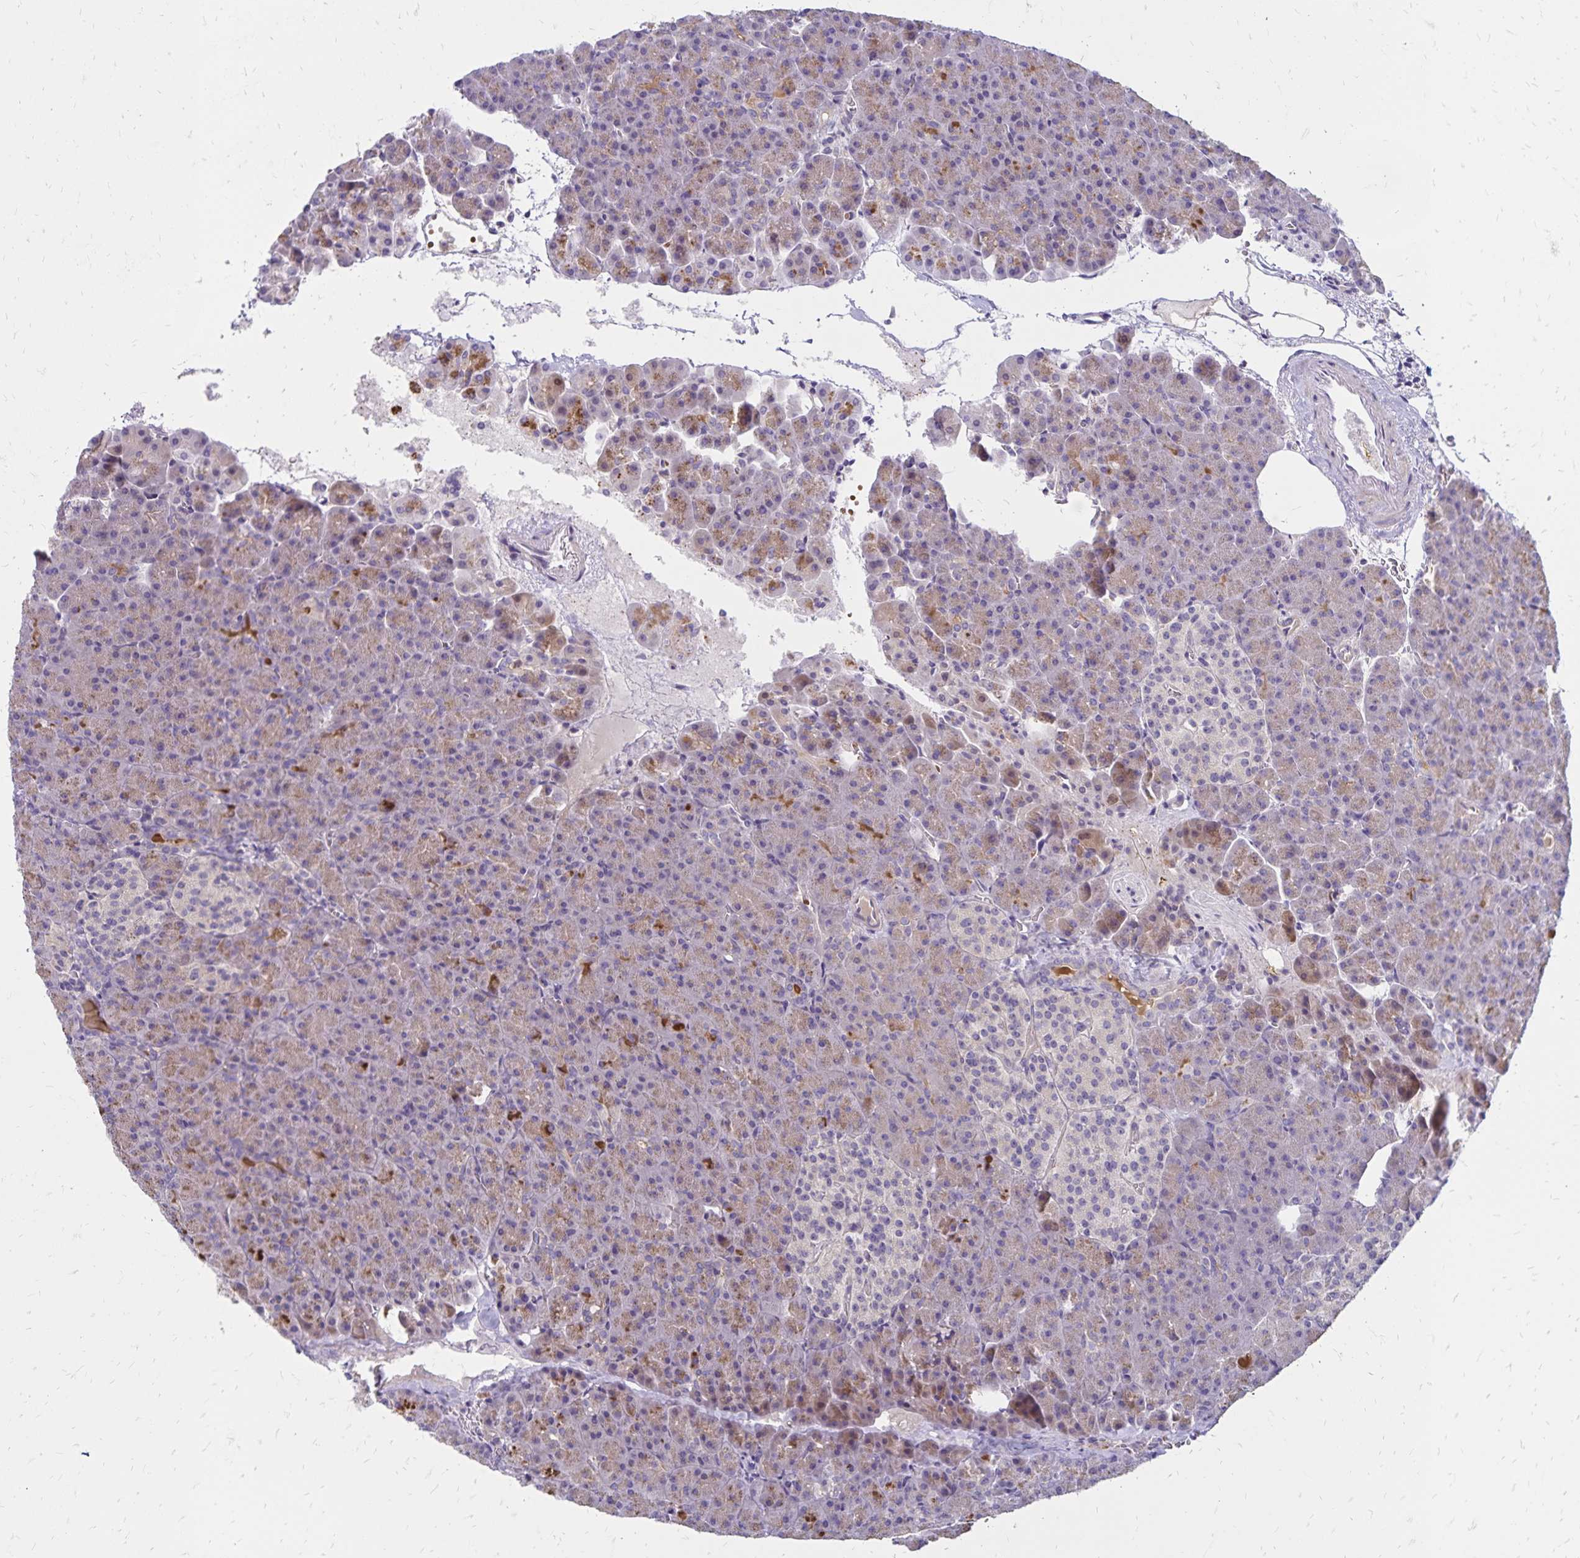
{"staining": {"intensity": "moderate", "quantity": "25%-75%", "location": "cytoplasmic/membranous"}, "tissue": "pancreas", "cell_type": "Exocrine glandular cells", "image_type": "normal", "snomed": [{"axis": "morphology", "description": "Normal tissue, NOS"}, {"axis": "topography", "description": "Pancreas"}], "caption": "Protein staining of unremarkable pancreas demonstrates moderate cytoplasmic/membranous staining in approximately 25%-75% of exocrine glandular cells. (brown staining indicates protein expression, while blue staining denotes nuclei).", "gene": "FSD1", "patient": {"sex": "female", "age": 74}}